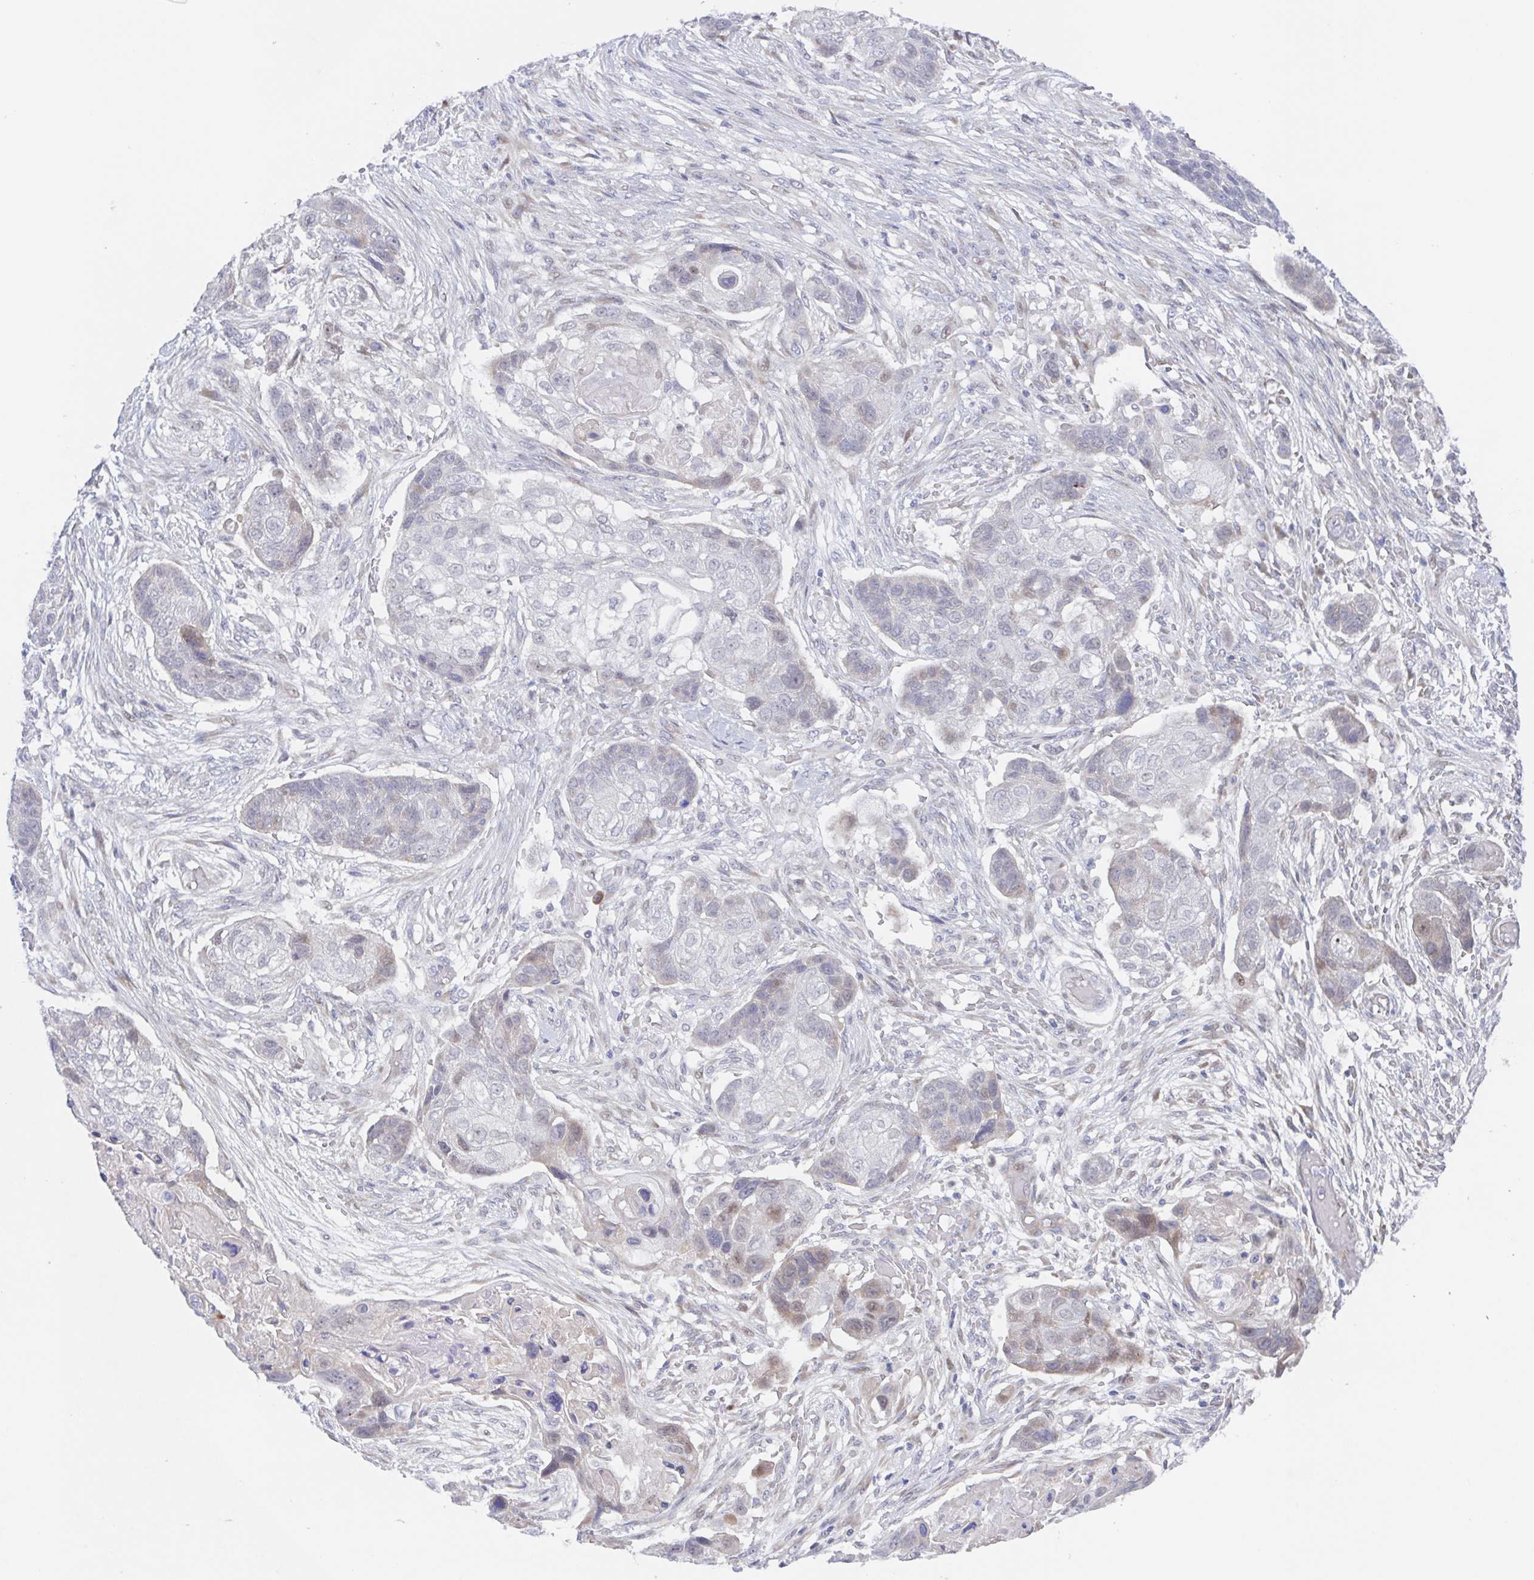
{"staining": {"intensity": "negative", "quantity": "none", "location": "none"}, "tissue": "lung cancer", "cell_type": "Tumor cells", "image_type": "cancer", "snomed": [{"axis": "morphology", "description": "Squamous cell carcinoma, NOS"}, {"axis": "topography", "description": "Lung"}], "caption": "There is no significant staining in tumor cells of lung cancer (squamous cell carcinoma).", "gene": "POU2F3", "patient": {"sex": "male", "age": 69}}